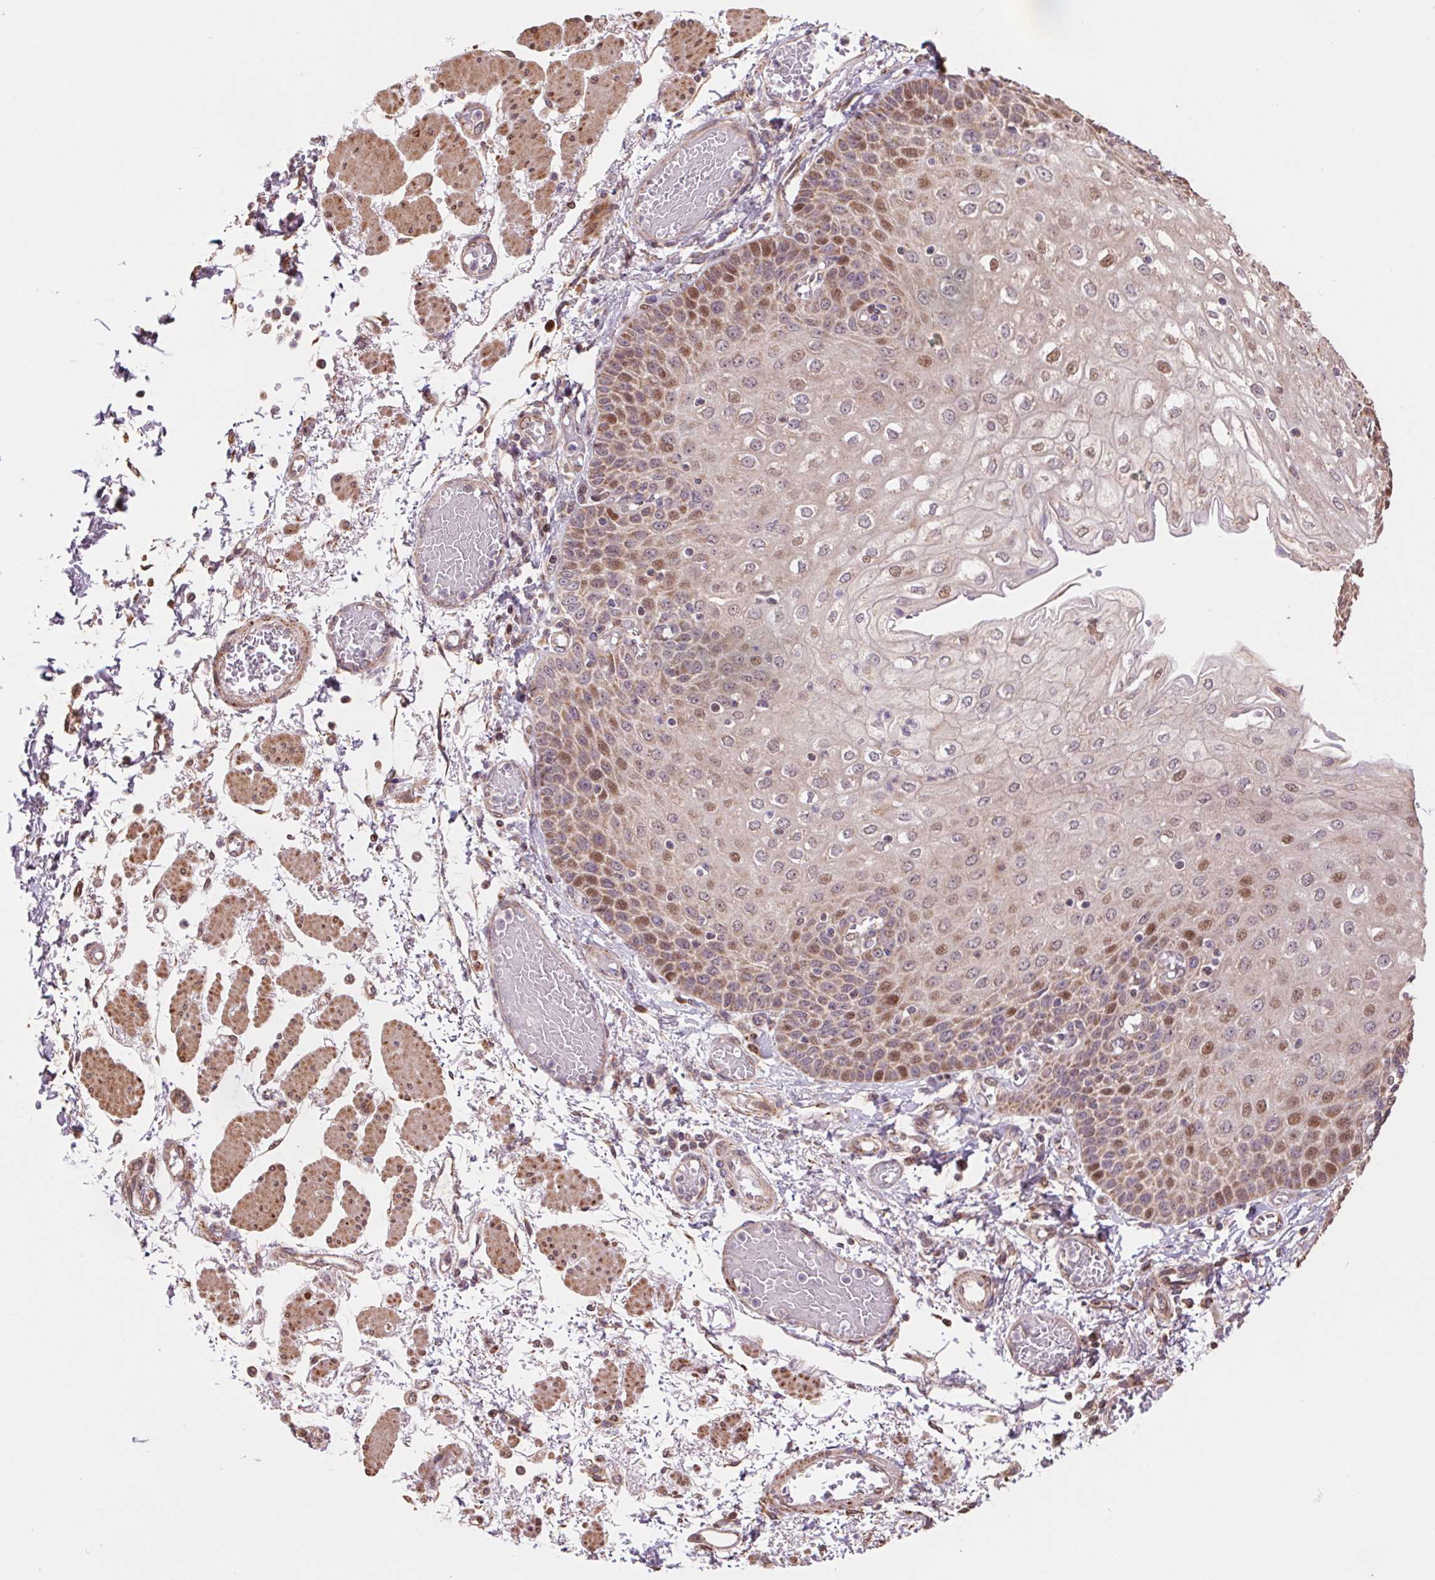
{"staining": {"intensity": "moderate", "quantity": "<25%", "location": "nuclear"}, "tissue": "esophagus", "cell_type": "Squamous epithelial cells", "image_type": "normal", "snomed": [{"axis": "morphology", "description": "Normal tissue, NOS"}, {"axis": "morphology", "description": "Adenocarcinoma, NOS"}, {"axis": "topography", "description": "Esophagus"}], "caption": "DAB (3,3'-diaminobenzidine) immunohistochemical staining of benign esophagus demonstrates moderate nuclear protein expression in about <25% of squamous epithelial cells. Ihc stains the protein of interest in brown and the nuclei are stained blue.", "gene": "PDHA1", "patient": {"sex": "male", "age": 81}}